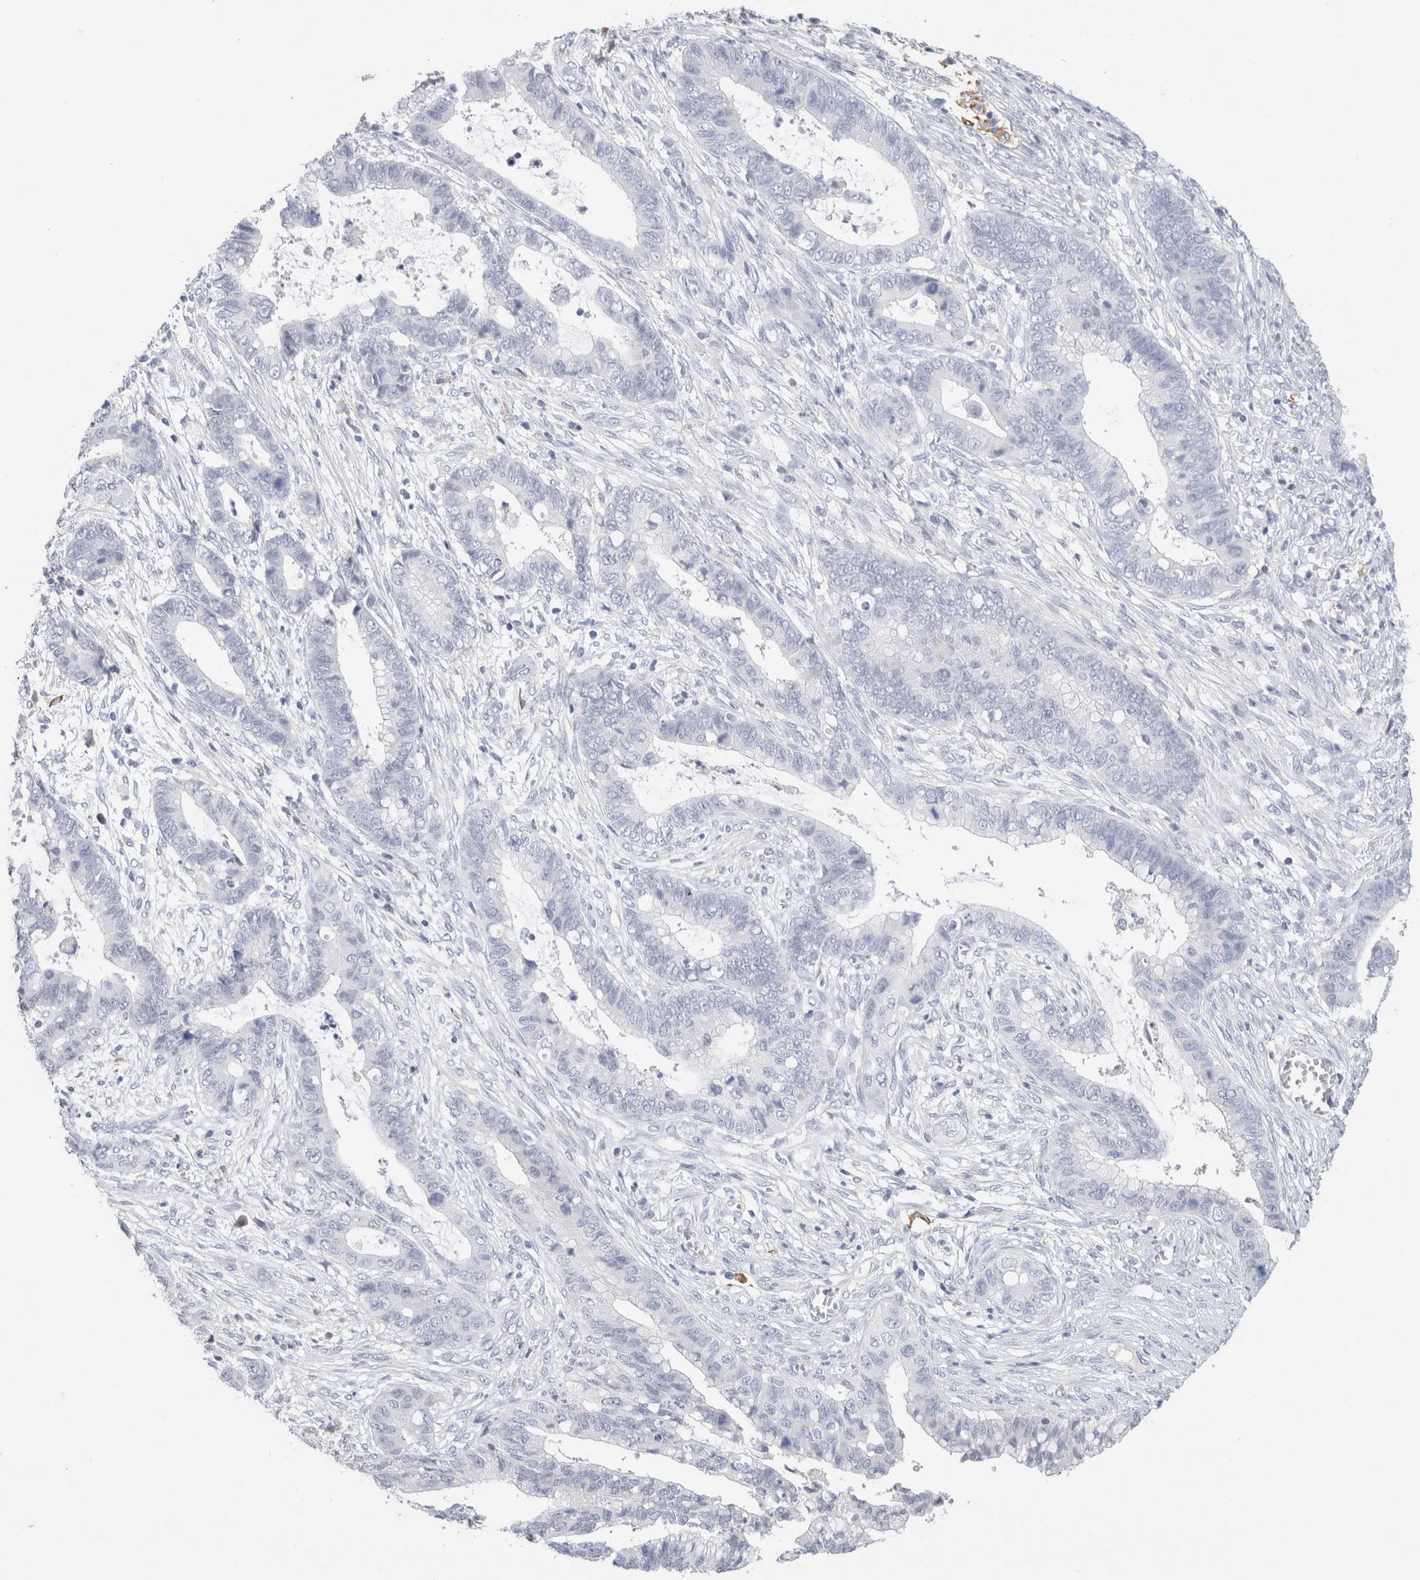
{"staining": {"intensity": "negative", "quantity": "none", "location": "none"}, "tissue": "cervical cancer", "cell_type": "Tumor cells", "image_type": "cancer", "snomed": [{"axis": "morphology", "description": "Adenocarcinoma, NOS"}, {"axis": "topography", "description": "Cervix"}], "caption": "The immunohistochemistry histopathology image has no significant staining in tumor cells of adenocarcinoma (cervical) tissue.", "gene": "LAMP3", "patient": {"sex": "female", "age": 44}}